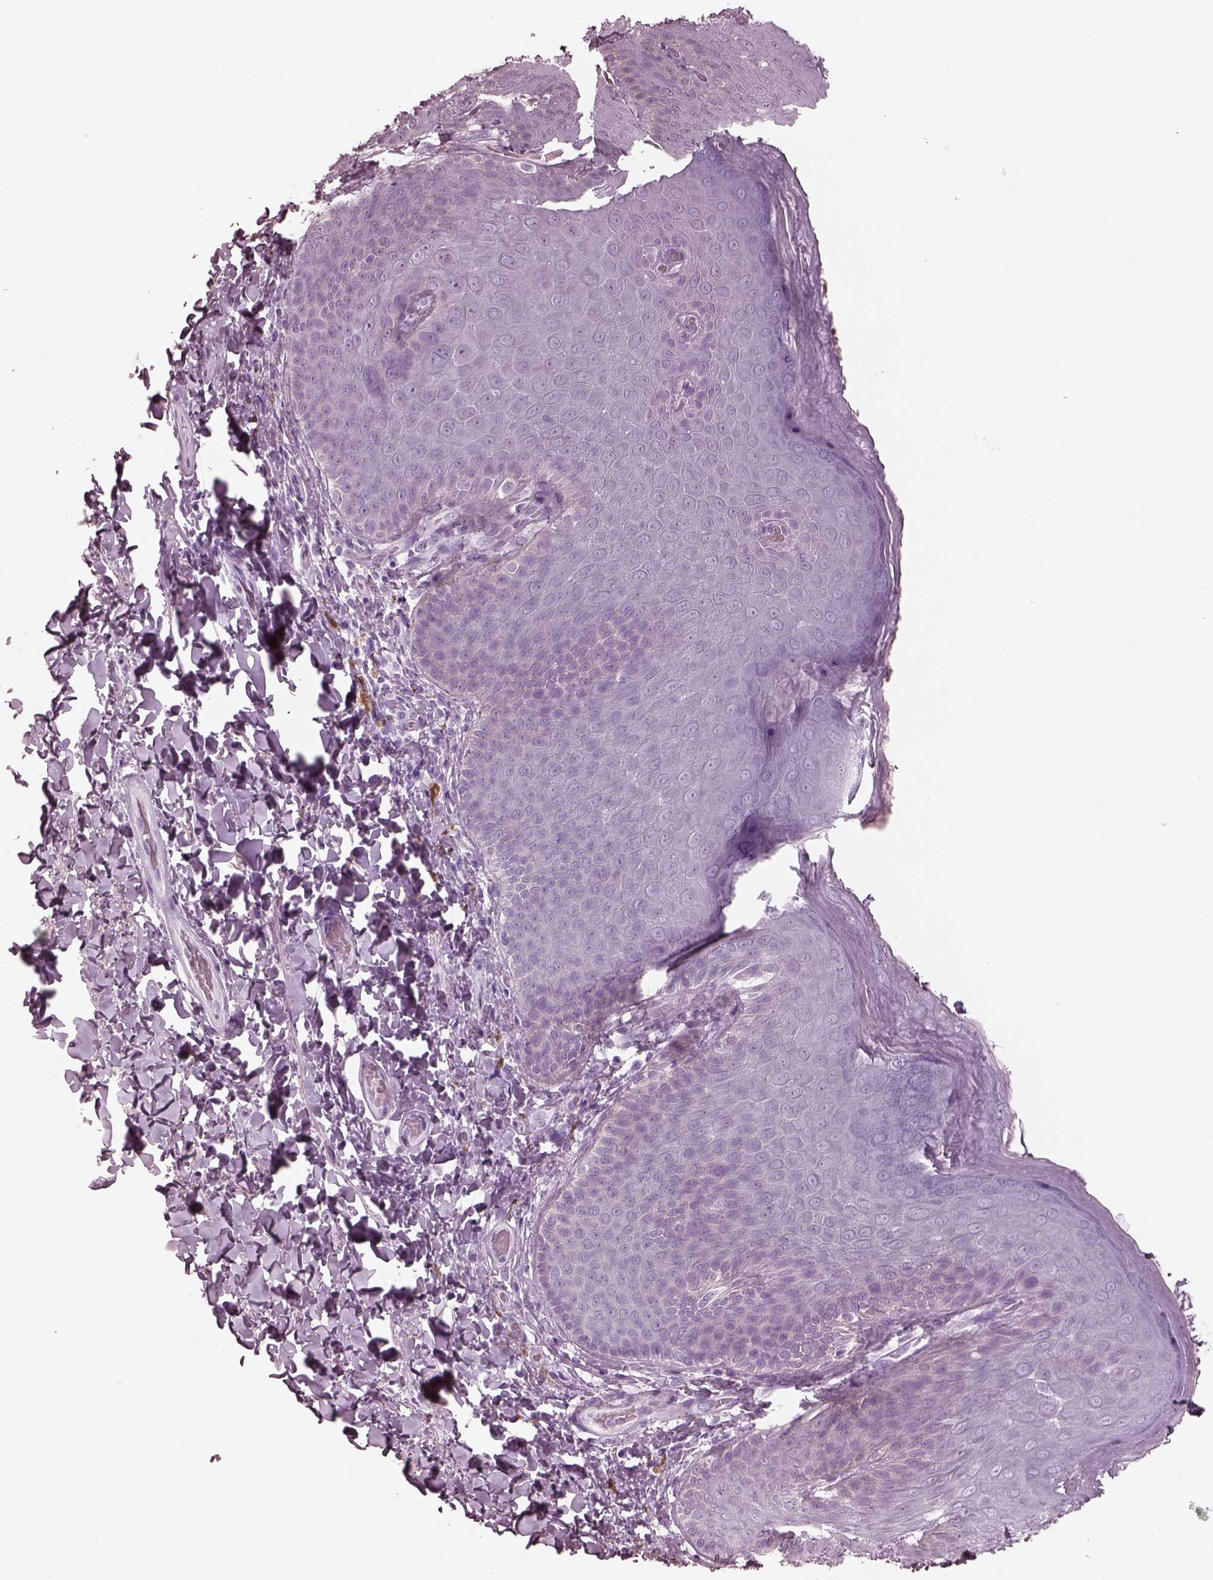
{"staining": {"intensity": "negative", "quantity": "none", "location": "none"}, "tissue": "skin", "cell_type": "Epidermal cells", "image_type": "normal", "snomed": [{"axis": "morphology", "description": "Normal tissue, NOS"}, {"axis": "topography", "description": "Anal"}], "caption": "Skin was stained to show a protein in brown. There is no significant positivity in epidermal cells. Nuclei are stained in blue.", "gene": "FABP9", "patient": {"sex": "male", "age": 53}}